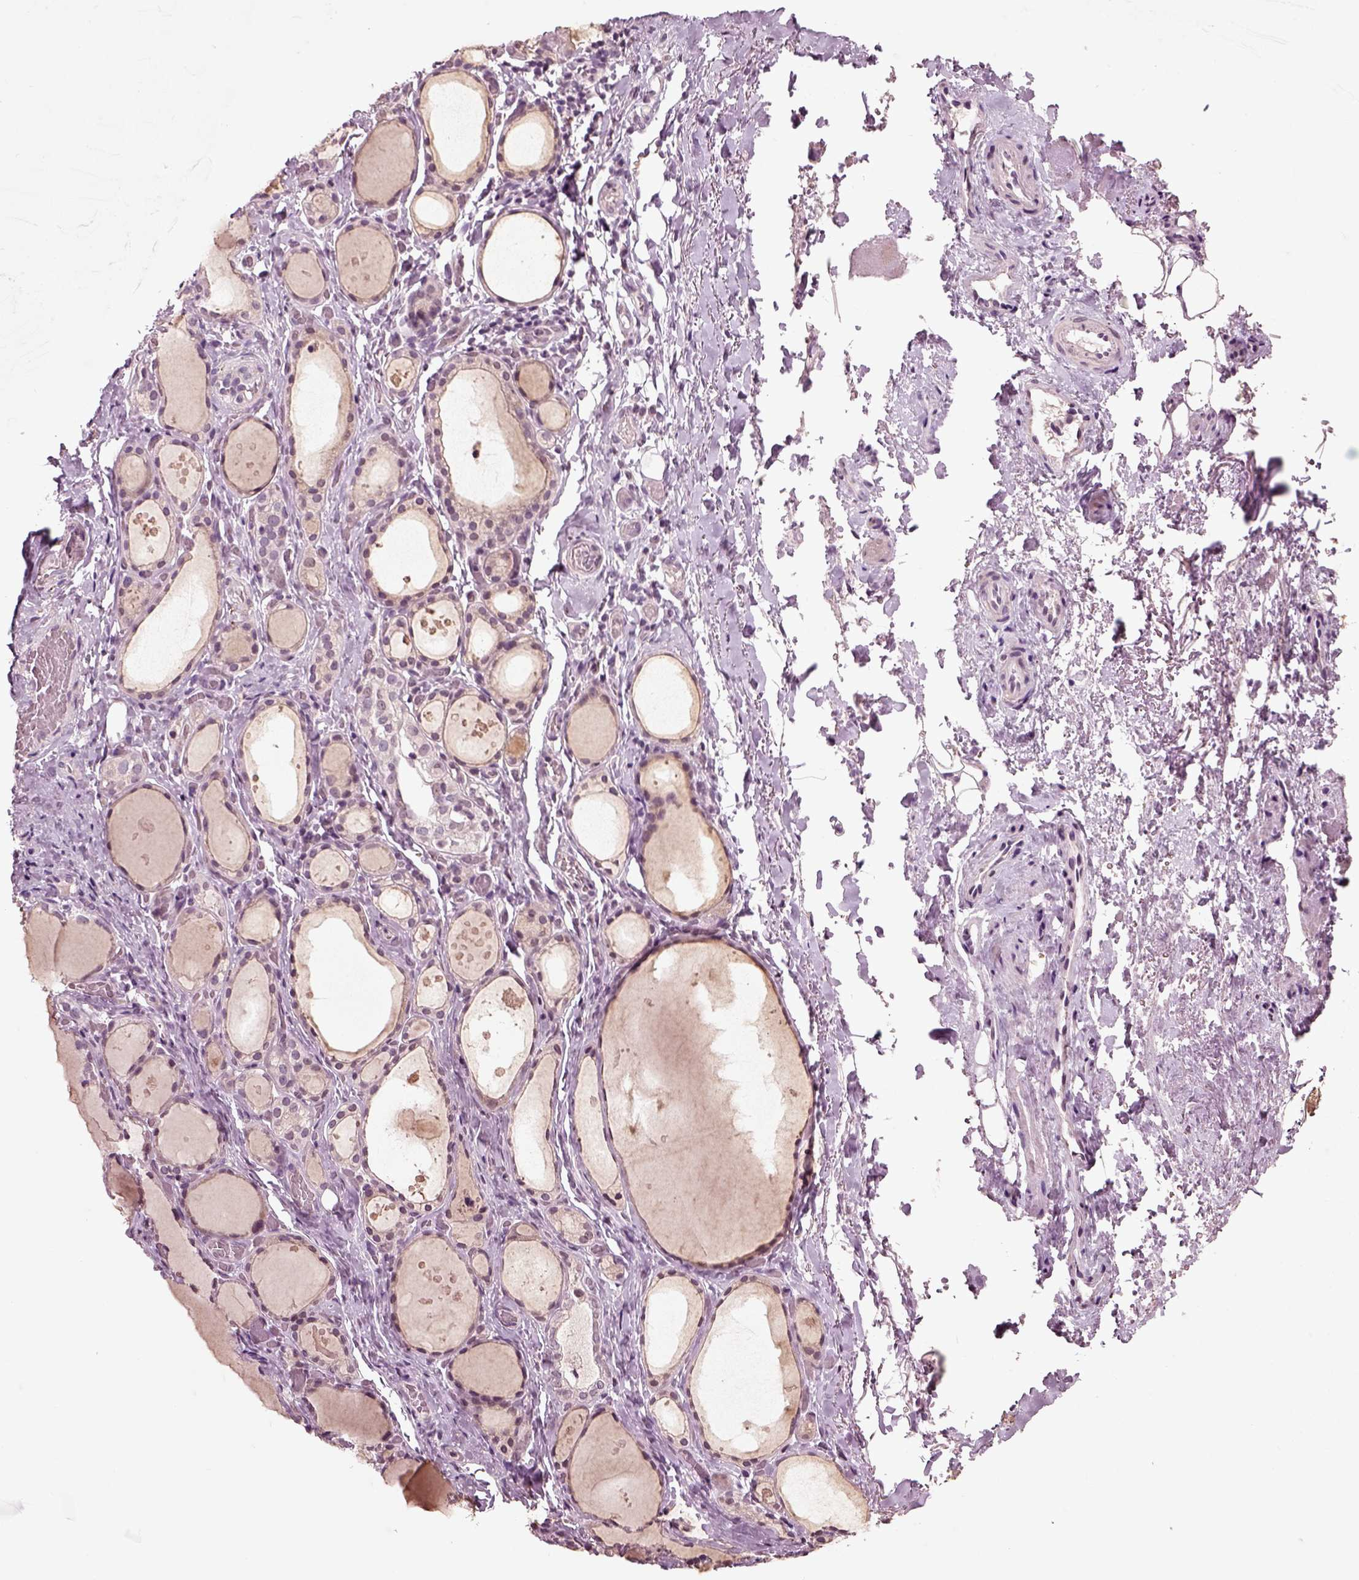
{"staining": {"intensity": "negative", "quantity": "none", "location": "none"}, "tissue": "thyroid gland", "cell_type": "Glandular cells", "image_type": "normal", "snomed": [{"axis": "morphology", "description": "Normal tissue, NOS"}, {"axis": "topography", "description": "Thyroid gland"}], "caption": "An immunohistochemistry micrograph of benign thyroid gland is shown. There is no staining in glandular cells of thyroid gland. The staining was performed using DAB (3,3'-diaminobenzidine) to visualize the protein expression in brown, while the nuclei were stained in blue with hematoxylin (Magnification: 20x).", "gene": "CHGB", "patient": {"sex": "male", "age": 68}}